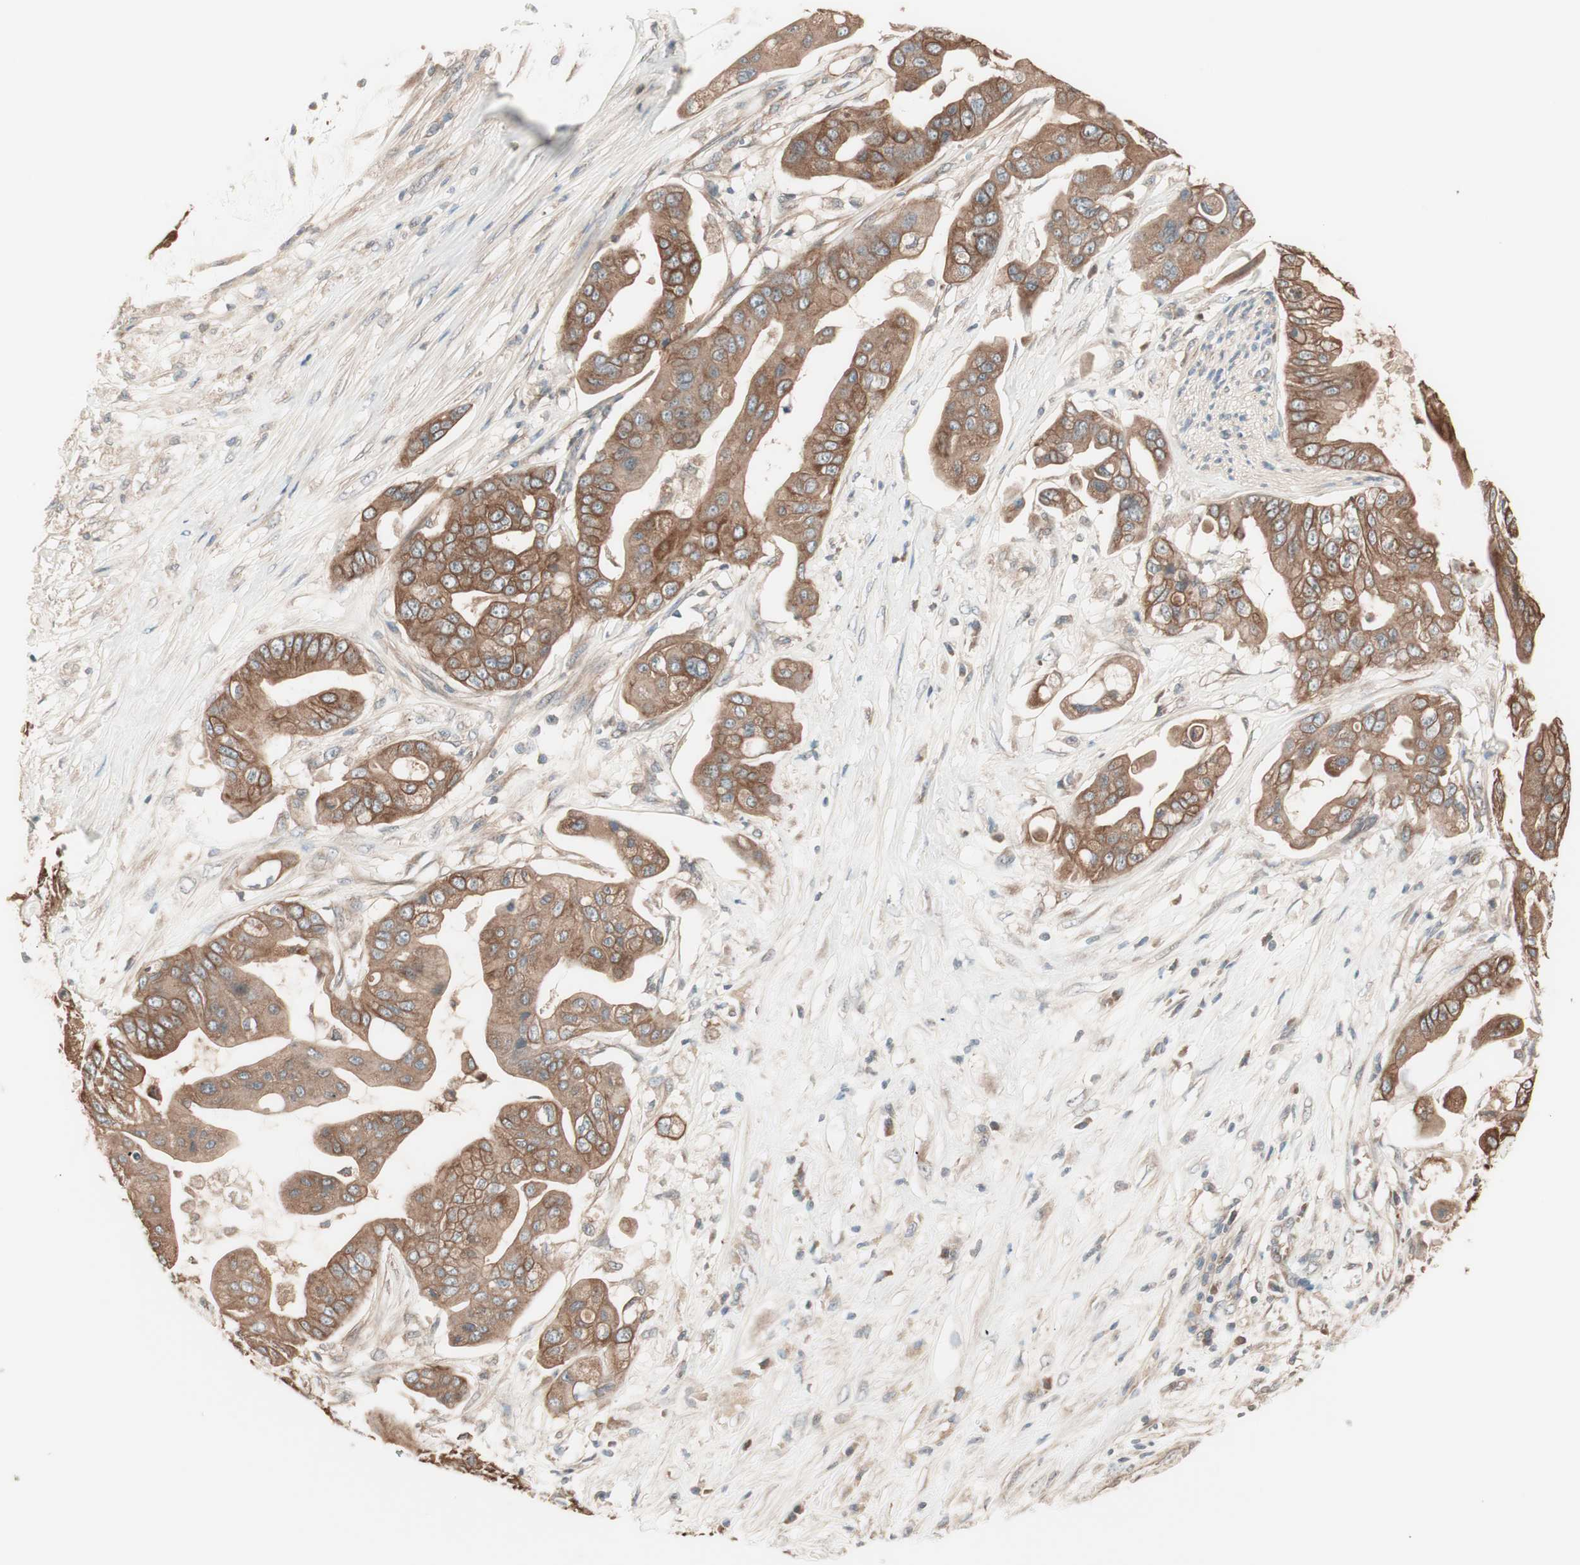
{"staining": {"intensity": "strong", "quantity": ">75%", "location": "cytoplasmic/membranous"}, "tissue": "pancreatic cancer", "cell_type": "Tumor cells", "image_type": "cancer", "snomed": [{"axis": "morphology", "description": "Adenocarcinoma, NOS"}, {"axis": "topography", "description": "Pancreas"}], "caption": "Adenocarcinoma (pancreatic) stained with a protein marker shows strong staining in tumor cells.", "gene": "TSG101", "patient": {"sex": "female", "age": 75}}